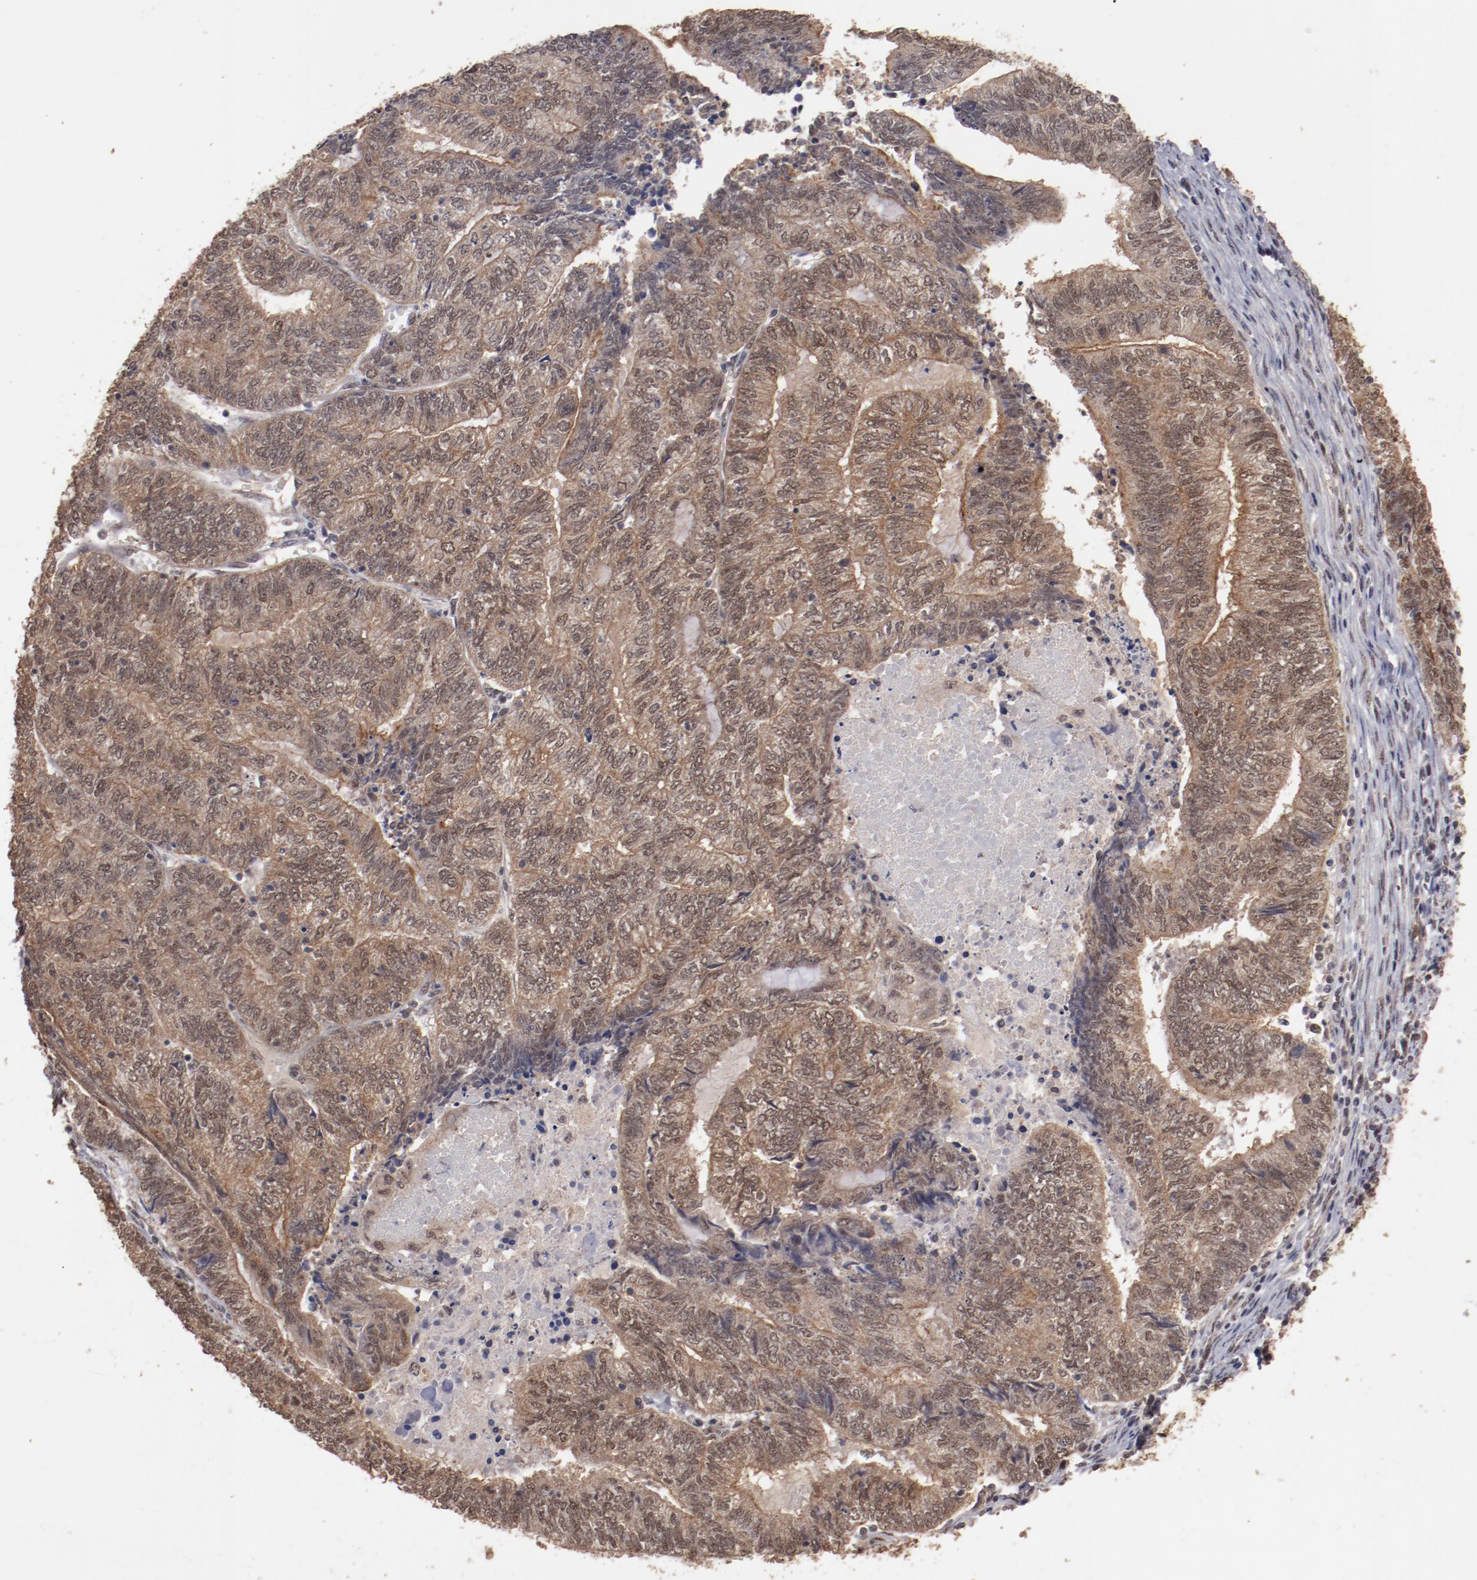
{"staining": {"intensity": "moderate", "quantity": ">75%", "location": "cytoplasmic/membranous,nuclear"}, "tissue": "endometrial cancer", "cell_type": "Tumor cells", "image_type": "cancer", "snomed": [{"axis": "morphology", "description": "Adenocarcinoma, NOS"}, {"axis": "topography", "description": "Uterus"}, {"axis": "topography", "description": "Endometrium"}], "caption": "Protein expression analysis of human endometrial cancer reveals moderate cytoplasmic/membranous and nuclear expression in about >75% of tumor cells.", "gene": "CLOCK", "patient": {"sex": "female", "age": 70}}